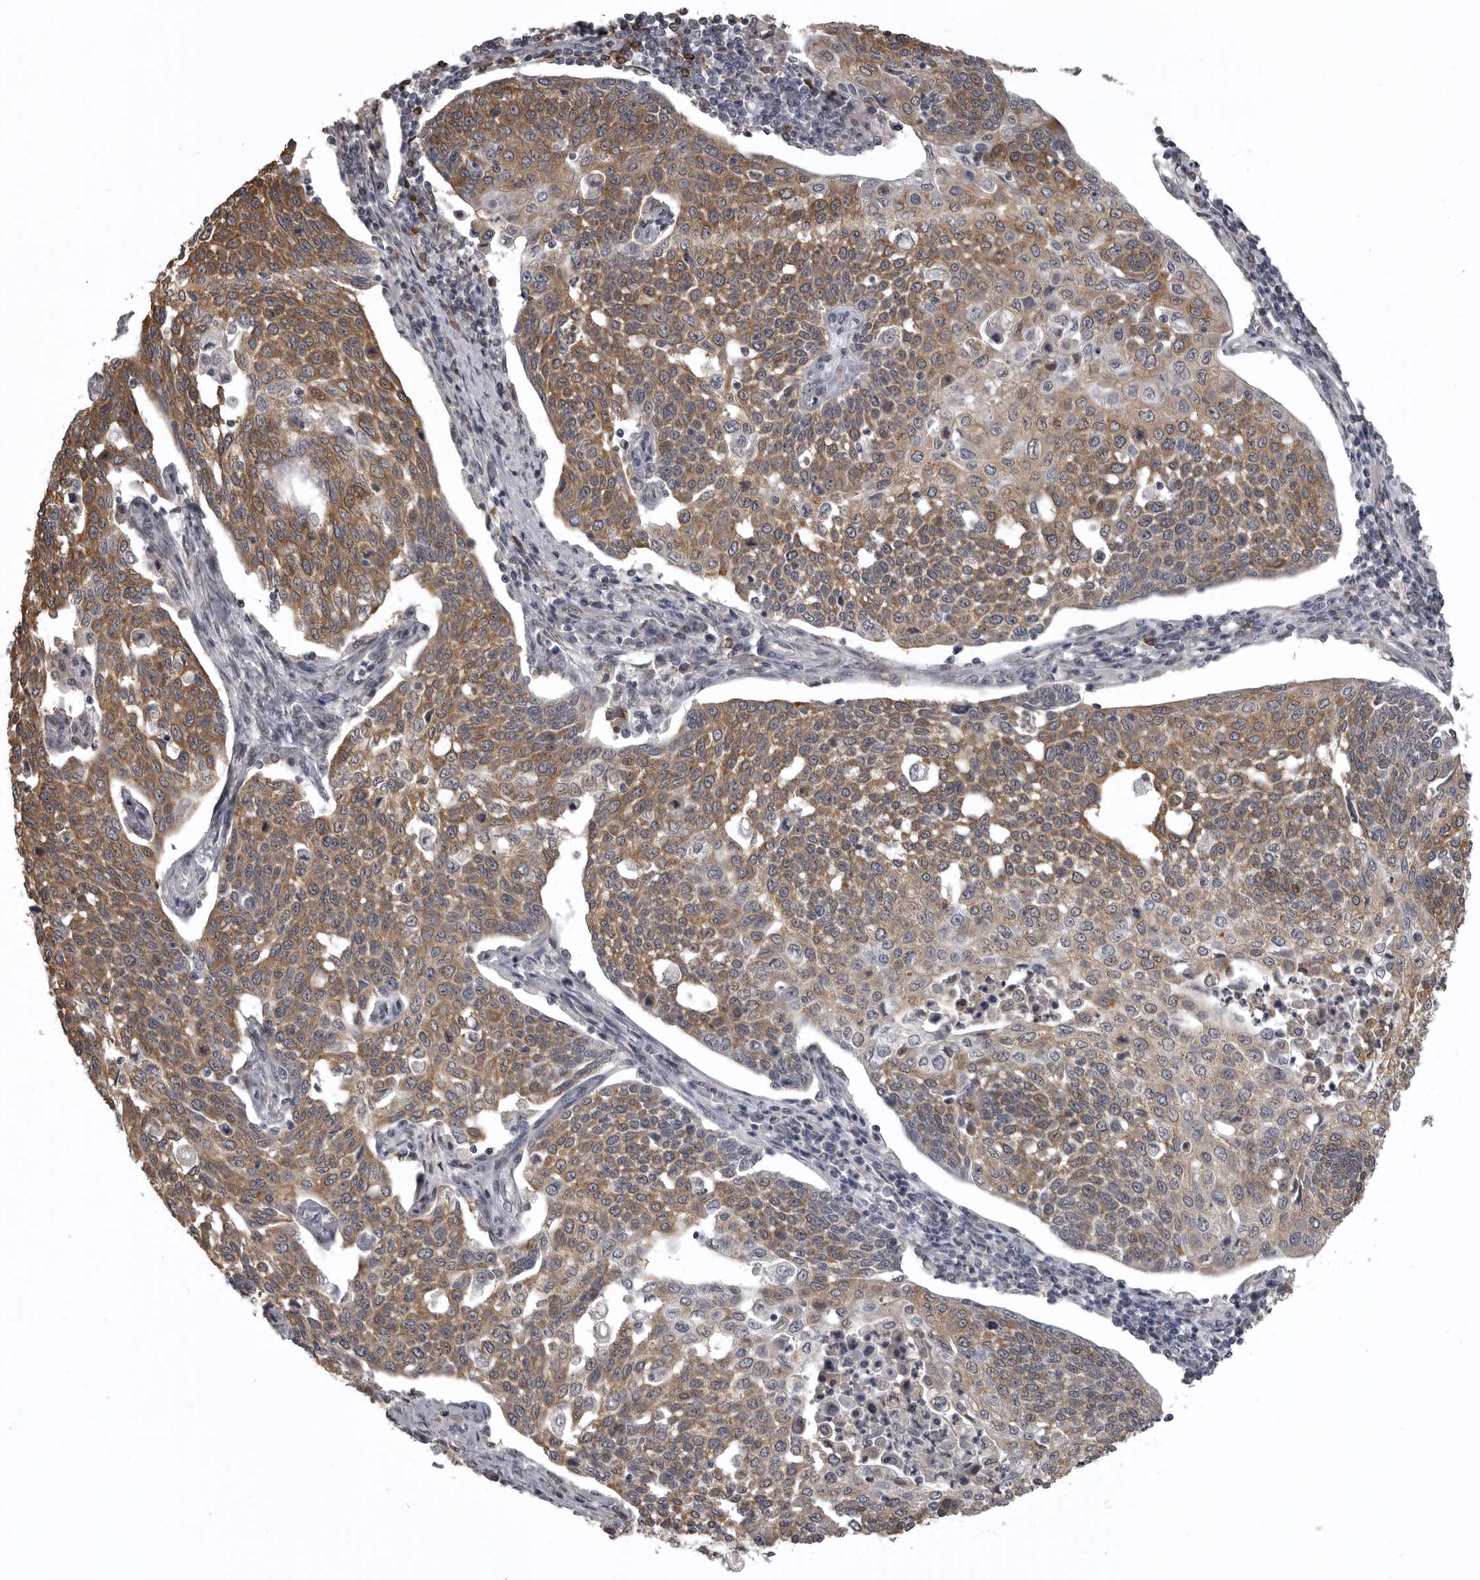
{"staining": {"intensity": "moderate", "quantity": ">75%", "location": "cytoplasmic/membranous"}, "tissue": "cervical cancer", "cell_type": "Tumor cells", "image_type": "cancer", "snomed": [{"axis": "morphology", "description": "Squamous cell carcinoma, NOS"}, {"axis": "topography", "description": "Cervix"}], "caption": "Cervical cancer (squamous cell carcinoma) was stained to show a protein in brown. There is medium levels of moderate cytoplasmic/membranous positivity in about >75% of tumor cells. The protein is shown in brown color, while the nuclei are stained blue.", "gene": "SNX16", "patient": {"sex": "female", "age": 34}}